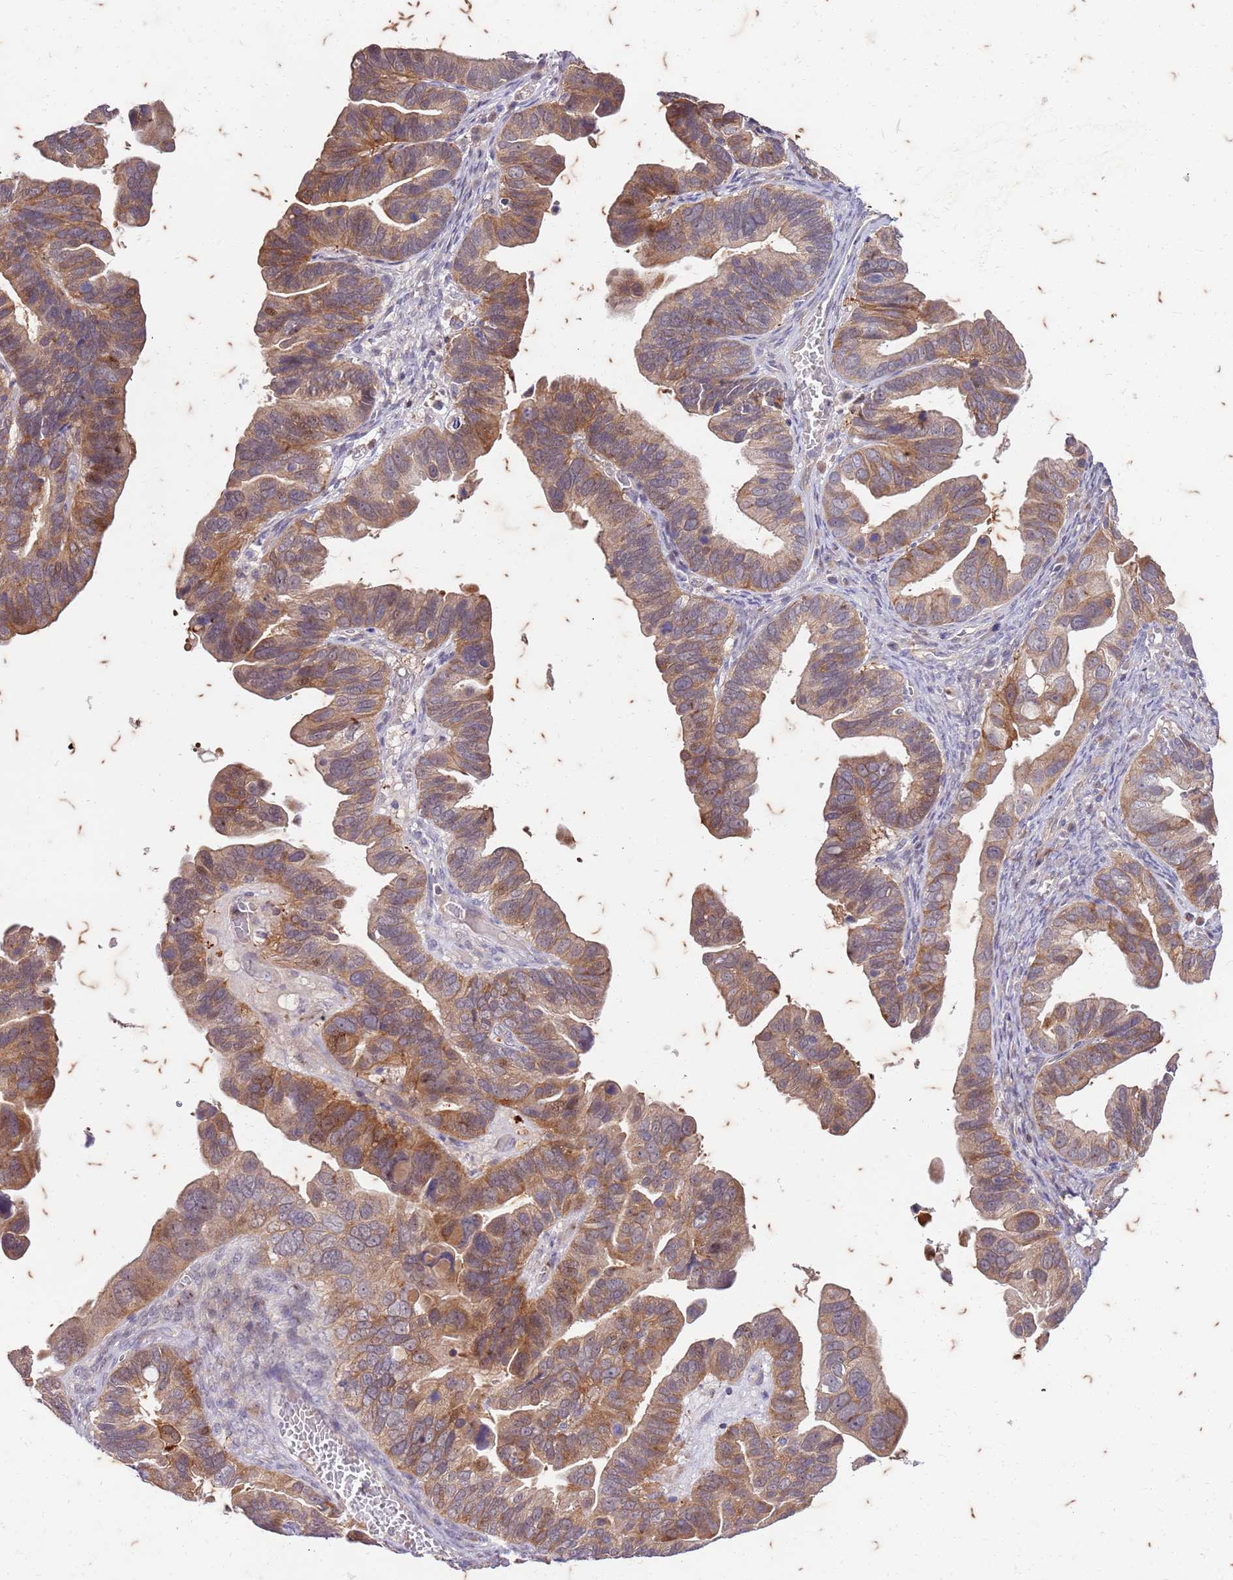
{"staining": {"intensity": "moderate", "quantity": "25%-75%", "location": "cytoplasmic/membranous"}, "tissue": "ovarian cancer", "cell_type": "Tumor cells", "image_type": "cancer", "snomed": [{"axis": "morphology", "description": "Cystadenocarcinoma, serous, NOS"}, {"axis": "topography", "description": "Ovary"}], "caption": "Immunohistochemical staining of human serous cystadenocarcinoma (ovarian) demonstrates medium levels of moderate cytoplasmic/membranous positivity in about 25%-75% of tumor cells.", "gene": "RAPGEF3", "patient": {"sex": "female", "age": 56}}